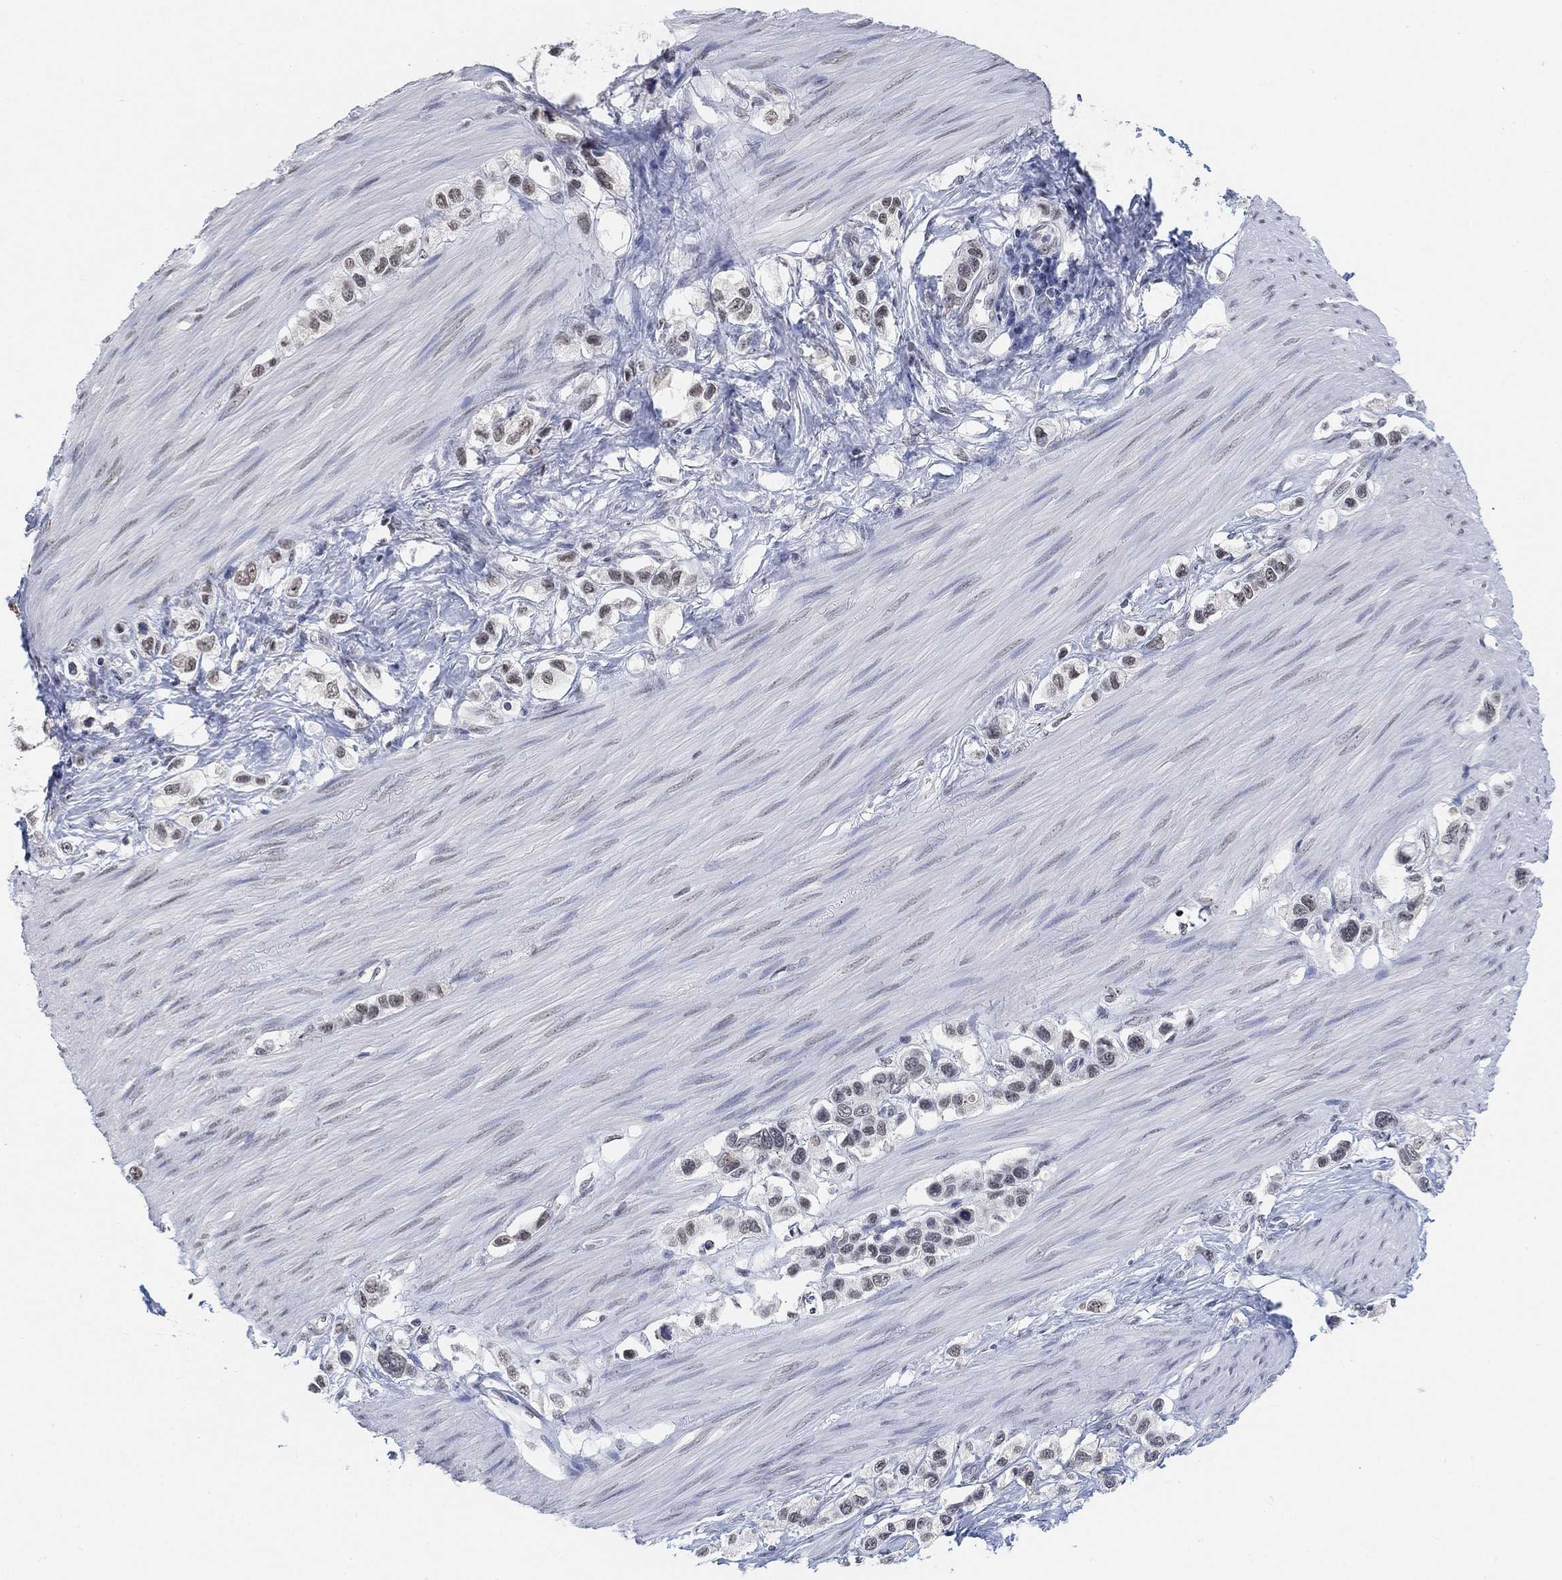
{"staining": {"intensity": "weak", "quantity": ">75%", "location": "nuclear"}, "tissue": "stomach cancer", "cell_type": "Tumor cells", "image_type": "cancer", "snomed": [{"axis": "morphology", "description": "Normal tissue, NOS"}, {"axis": "morphology", "description": "Adenocarcinoma, NOS"}, {"axis": "morphology", "description": "Adenocarcinoma, High grade"}, {"axis": "topography", "description": "Stomach, upper"}, {"axis": "topography", "description": "Stomach"}], "caption": "Protein expression by immunohistochemistry demonstrates weak nuclear staining in approximately >75% of tumor cells in adenocarcinoma (stomach). The staining was performed using DAB, with brown indicating positive protein expression. Nuclei are stained blue with hematoxylin.", "gene": "PURG", "patient": {"sex": "female", "age": 65}}